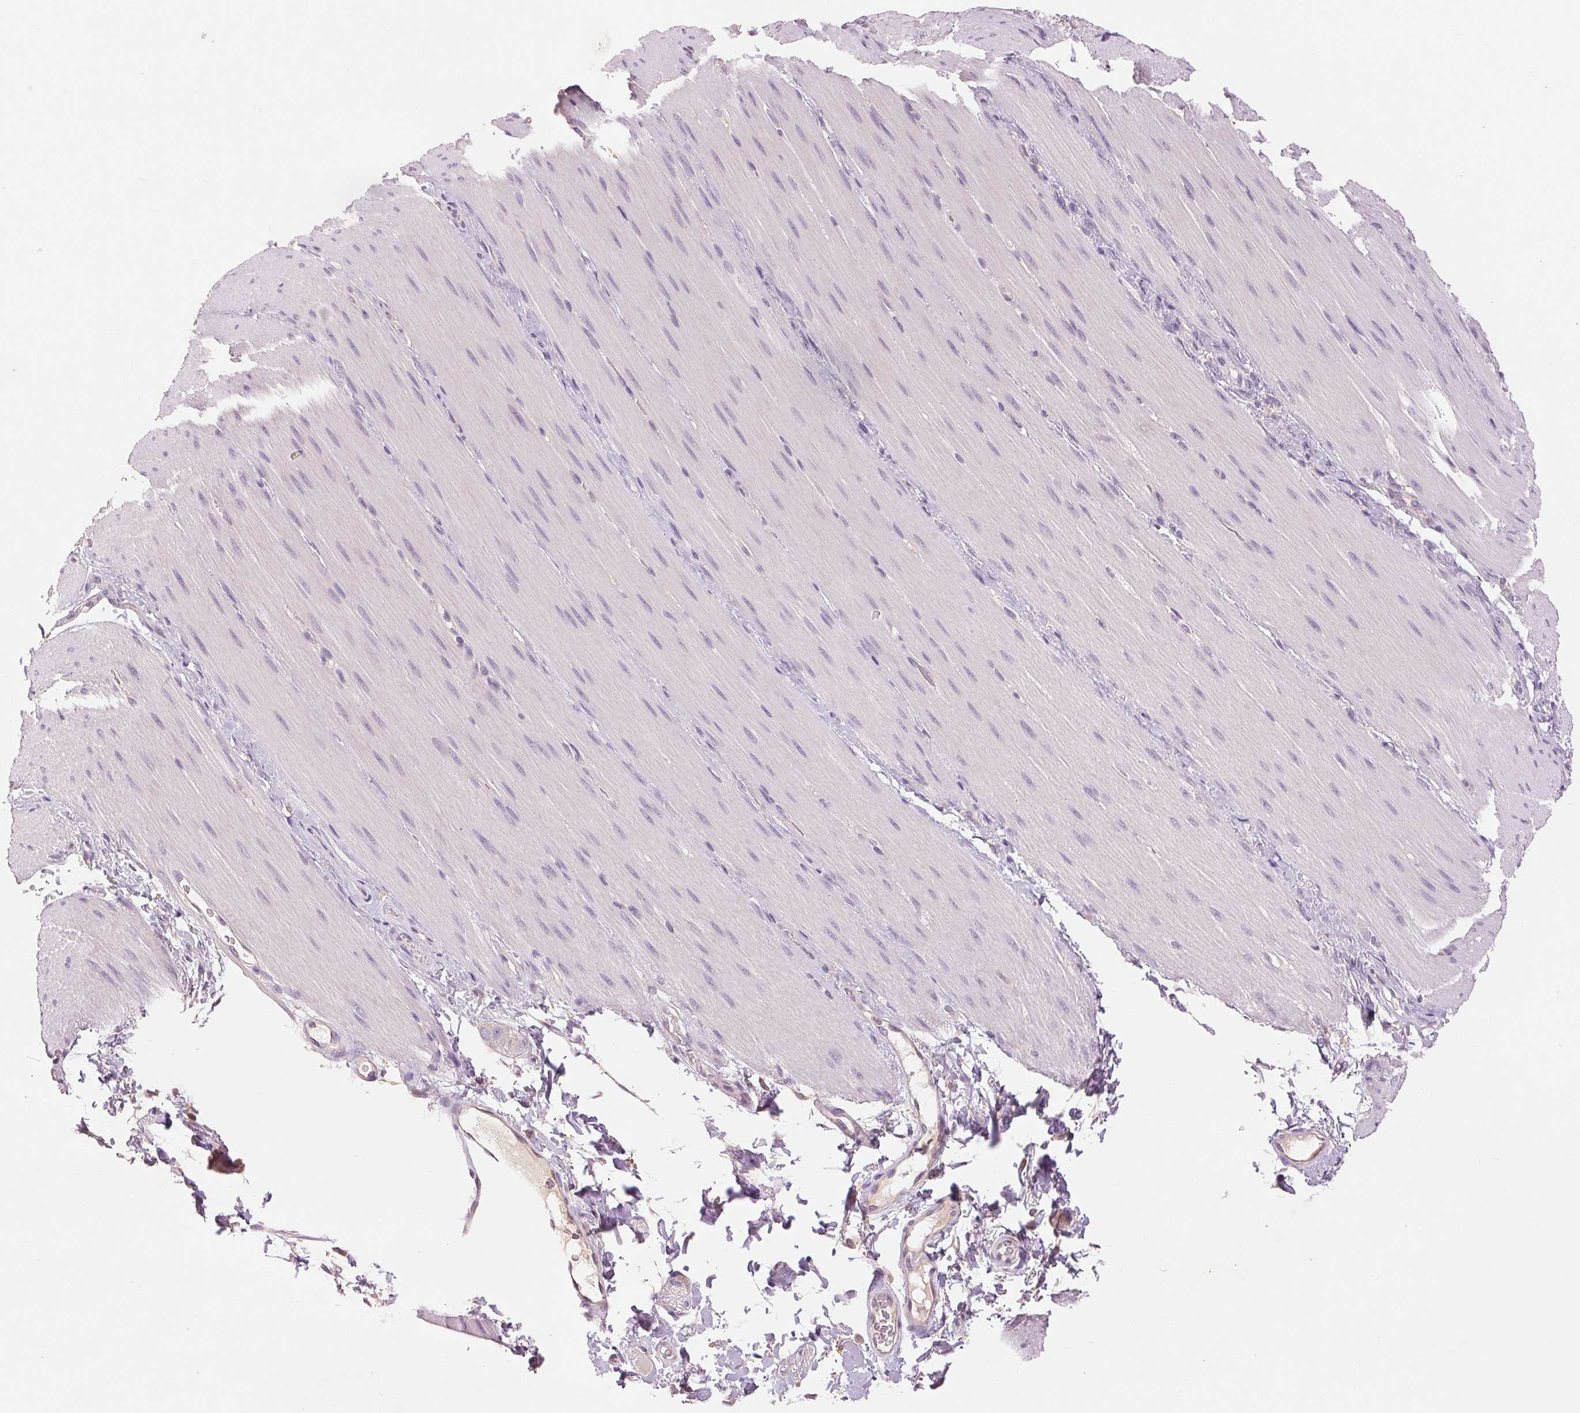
{"staining": {"intensity": "negative", "quantity": "none", "location": "none"}, "tissue": "smooth muscle", "cell_type": "Smooth muscle cells", "image_type": "normal", "snomed": [{"axis": "morphology", "description": "Normal tissue, NOS"}, {"axis": "topography", "description": "Smooth muscle"}, {"axis": "topography", "description": "Colon"}], "caption": "A high-resolution micrograph shows immunohistochemistry staining of benign smooth muscle, which displays no significant expression in smooth muscle cells. (DAB (3,3'-diaminobenzidine) immunohistochemistry (IHC) visualized using brightfield microscopy, high magnification).", "gene": "FXYD4", "patient": {"sex": "male", "age": 73}}